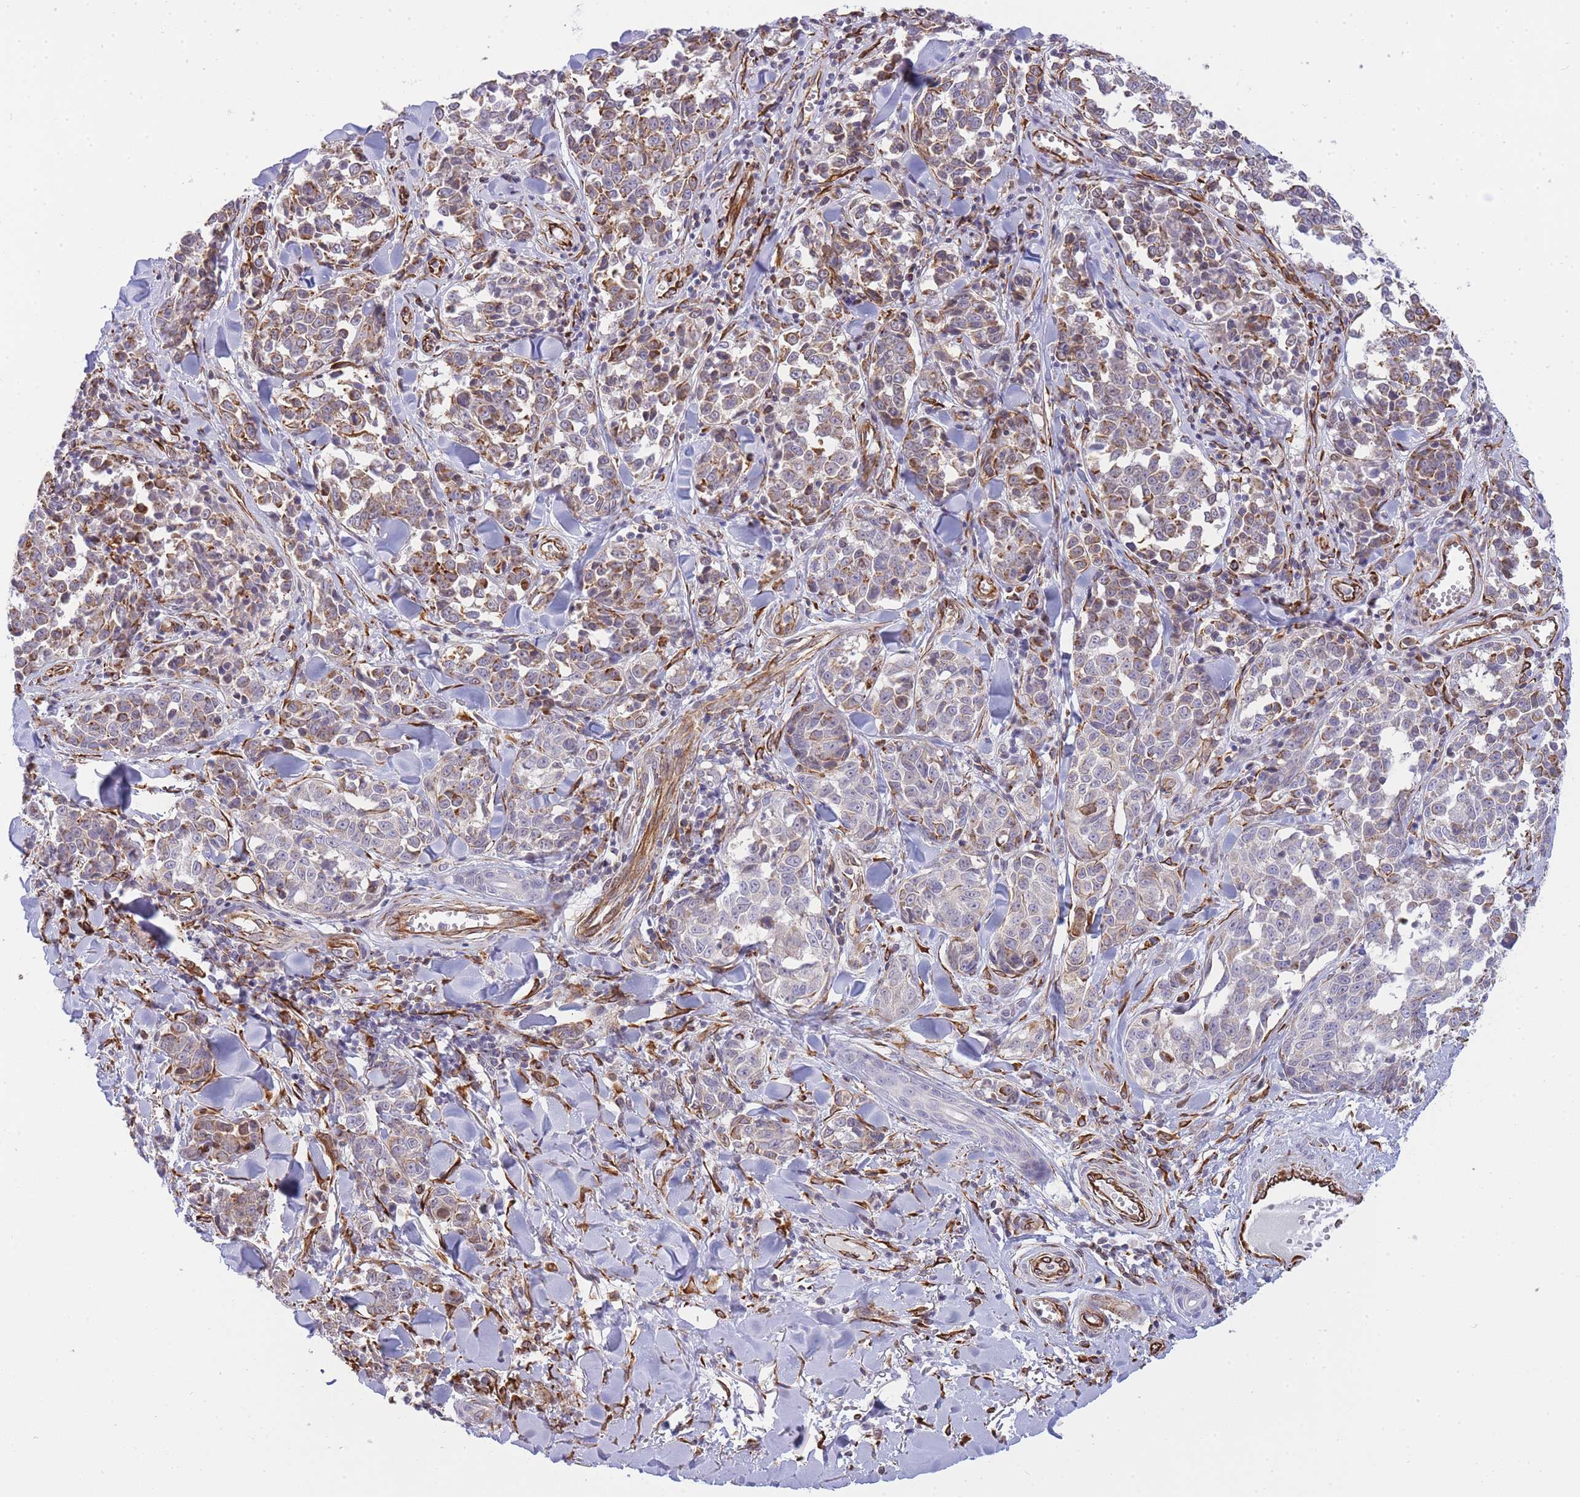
{"staining": {"intensity": "moderate", "quantity": "25%-75%", "location": "cytoplasmic/membranous"}, "tissue": "melanoma", "cell_type": "Tumor cells", "image_type": "cancer", "snomed": [{"axis": "morphology", "description": "Malignant melanoma, NOS"}, {"axis": "topography", "description": "Skin"}], "caption": "Melanoma was stained to show a protein in brown. There is medium levels of moderate cytoplasmic/membranous staining in approximately 25%-75% of tumor cells.", "gene": "ECPAS", "patient": {"sex": "female", "age": 64}}